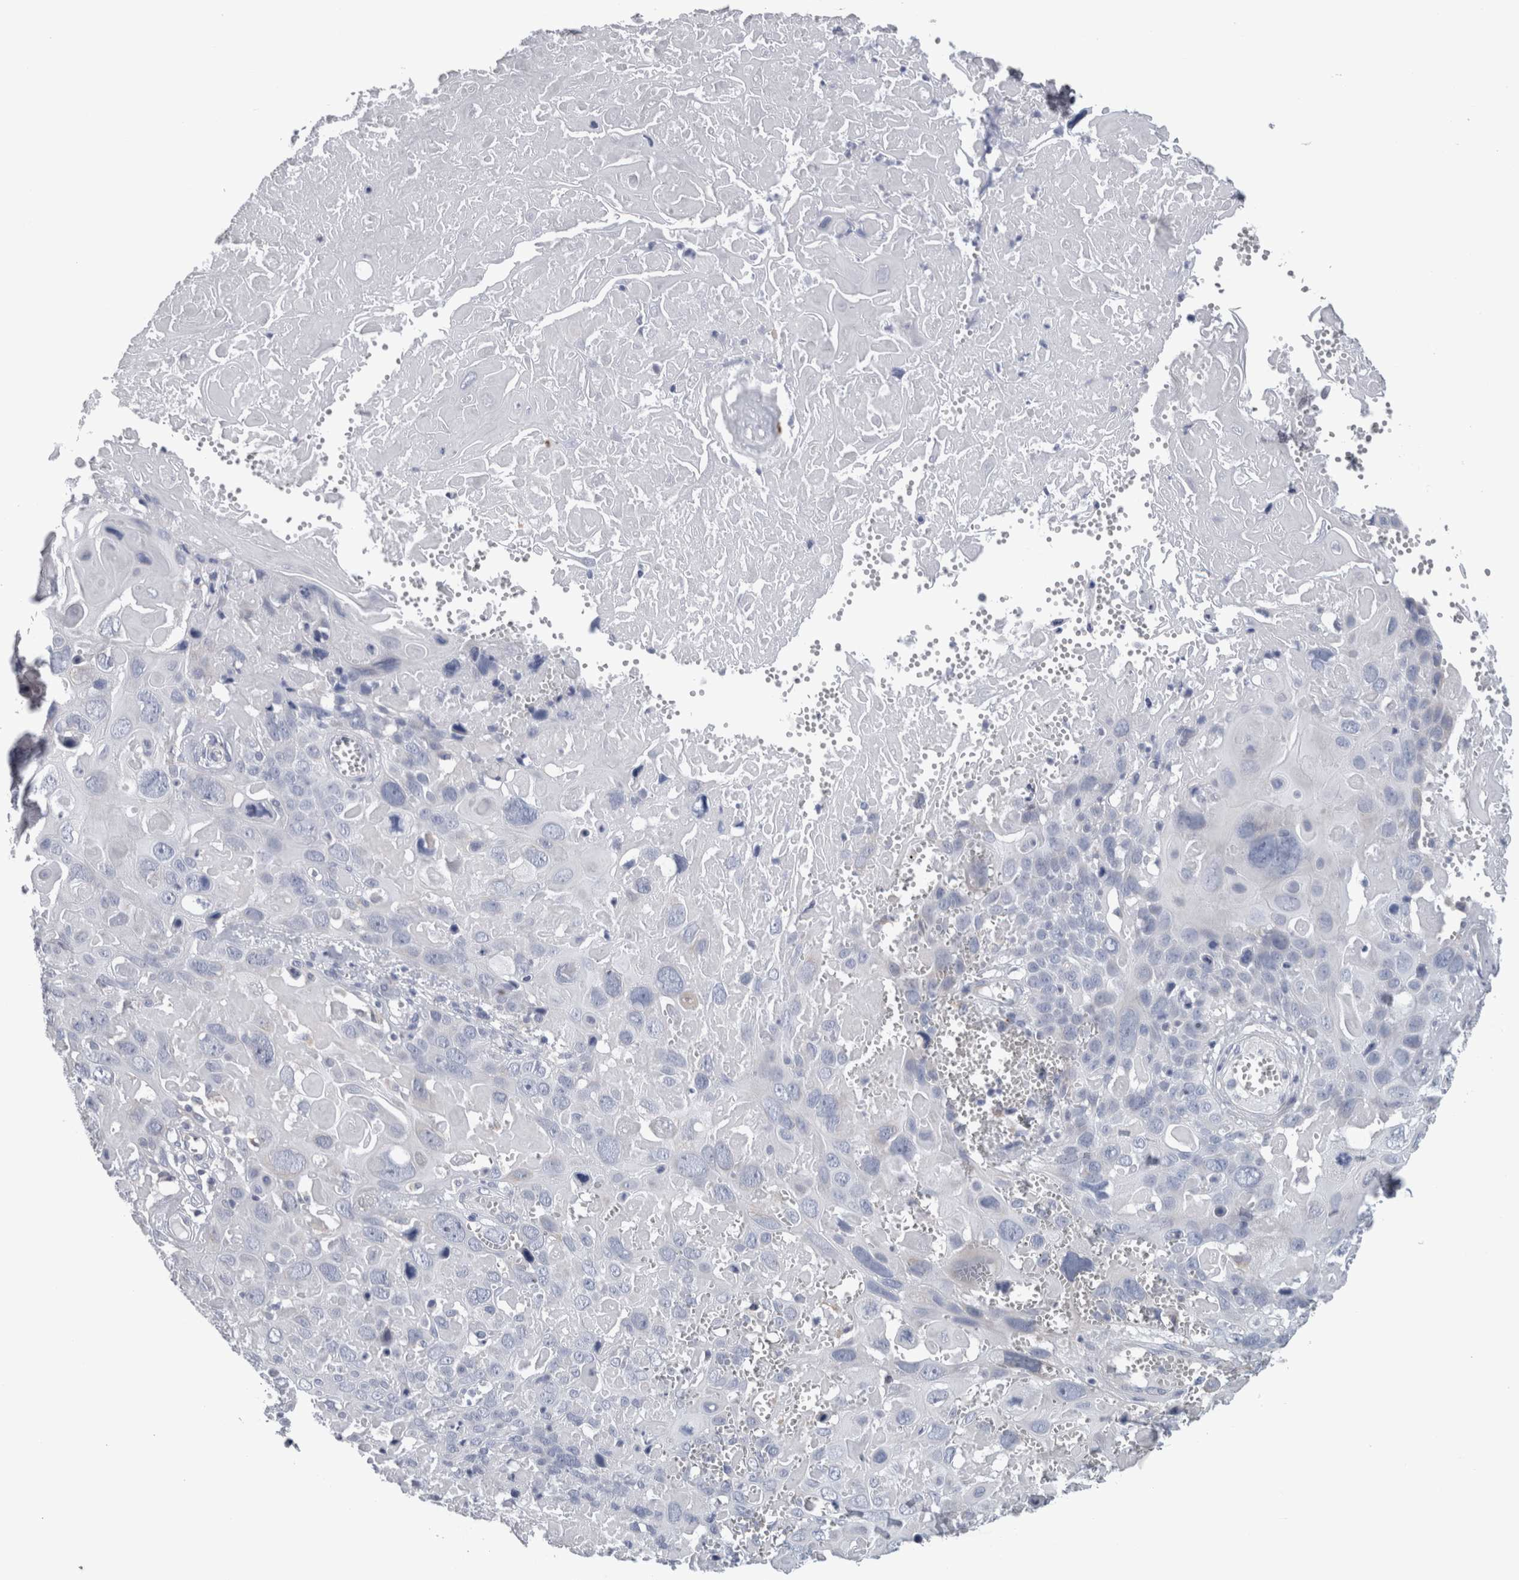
{"staining": {"intensity": "negative", "quantity": "none", "location": "none"}, "tissue": "cervical cancer", "cell_type": "Tumor cells", "image_type": "cancer", "snomed": [{"axis": "morphology", "description": "Squamous cell carcinoma, NOS"}, {"axis": "topography", "description": "Cervix"}], "caption": "Tumor cells show no significant protein staining in cervical cancer (squamous cell carcinoma). (DAB (3,3'-diaminobenzidine) IHC, high magnification).", "gene": "GDAP1", "patient": {"sex": "female", "age": 74}}